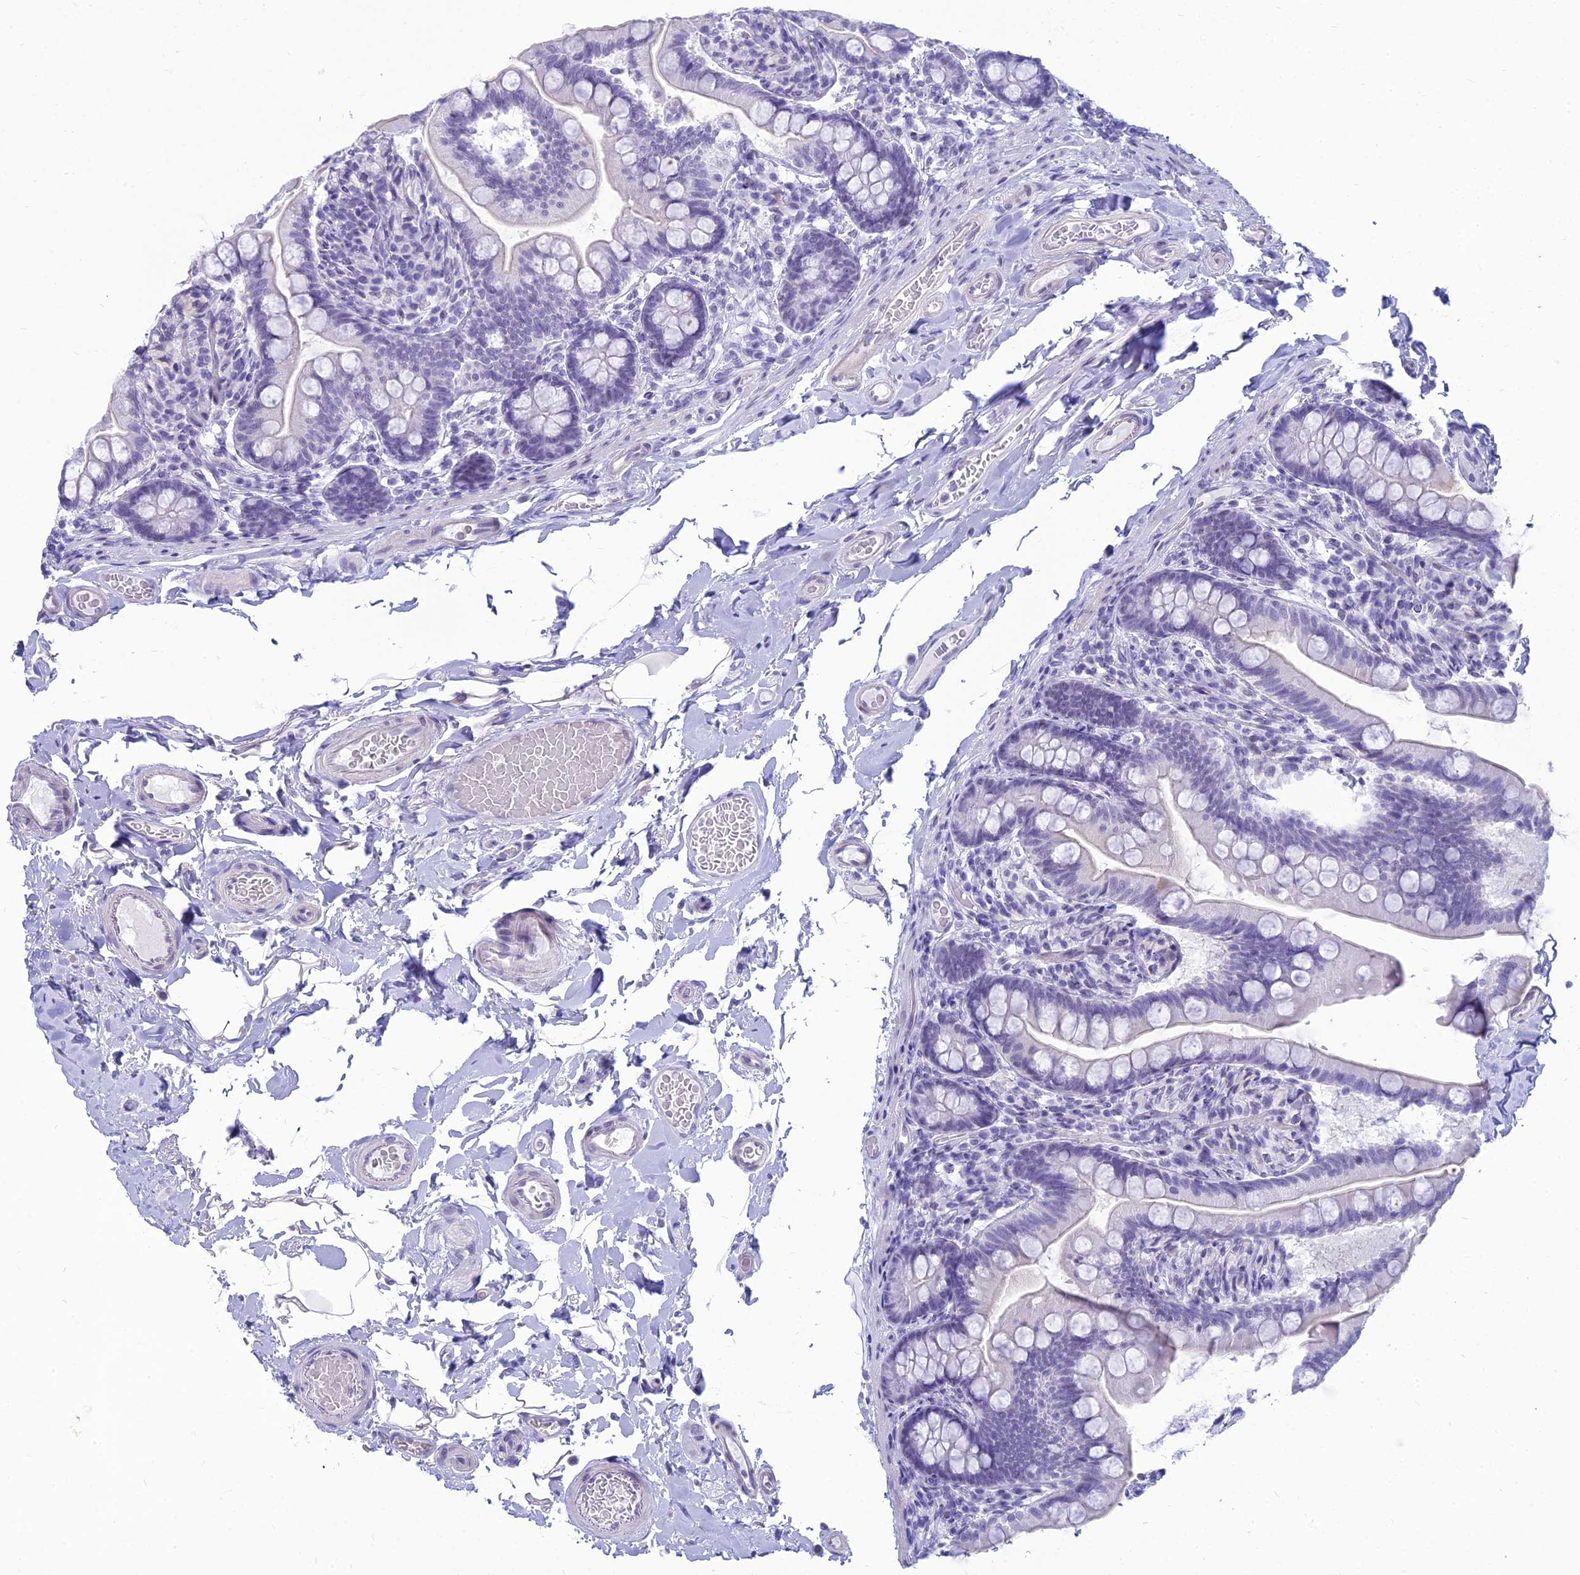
{"staining": {"intensity": "weak", "quantity": "<25%", "location": "cytoplasmic/membranous"}, "tissue": "small intestine", "cell_type": "Glandular cells", "image_type": "normal", "snomed": [{"axis": "morphology", "description": "Normal tissue, NOS"}, {"axis": "topography", "description": "Small intestine"}], "caption": "DAB immunohistochemical staining of normal human small intestine shows no significant positivity in glandular cells.", "gene": "DHX40", "patient": {"sex": "female", "age": 64}}